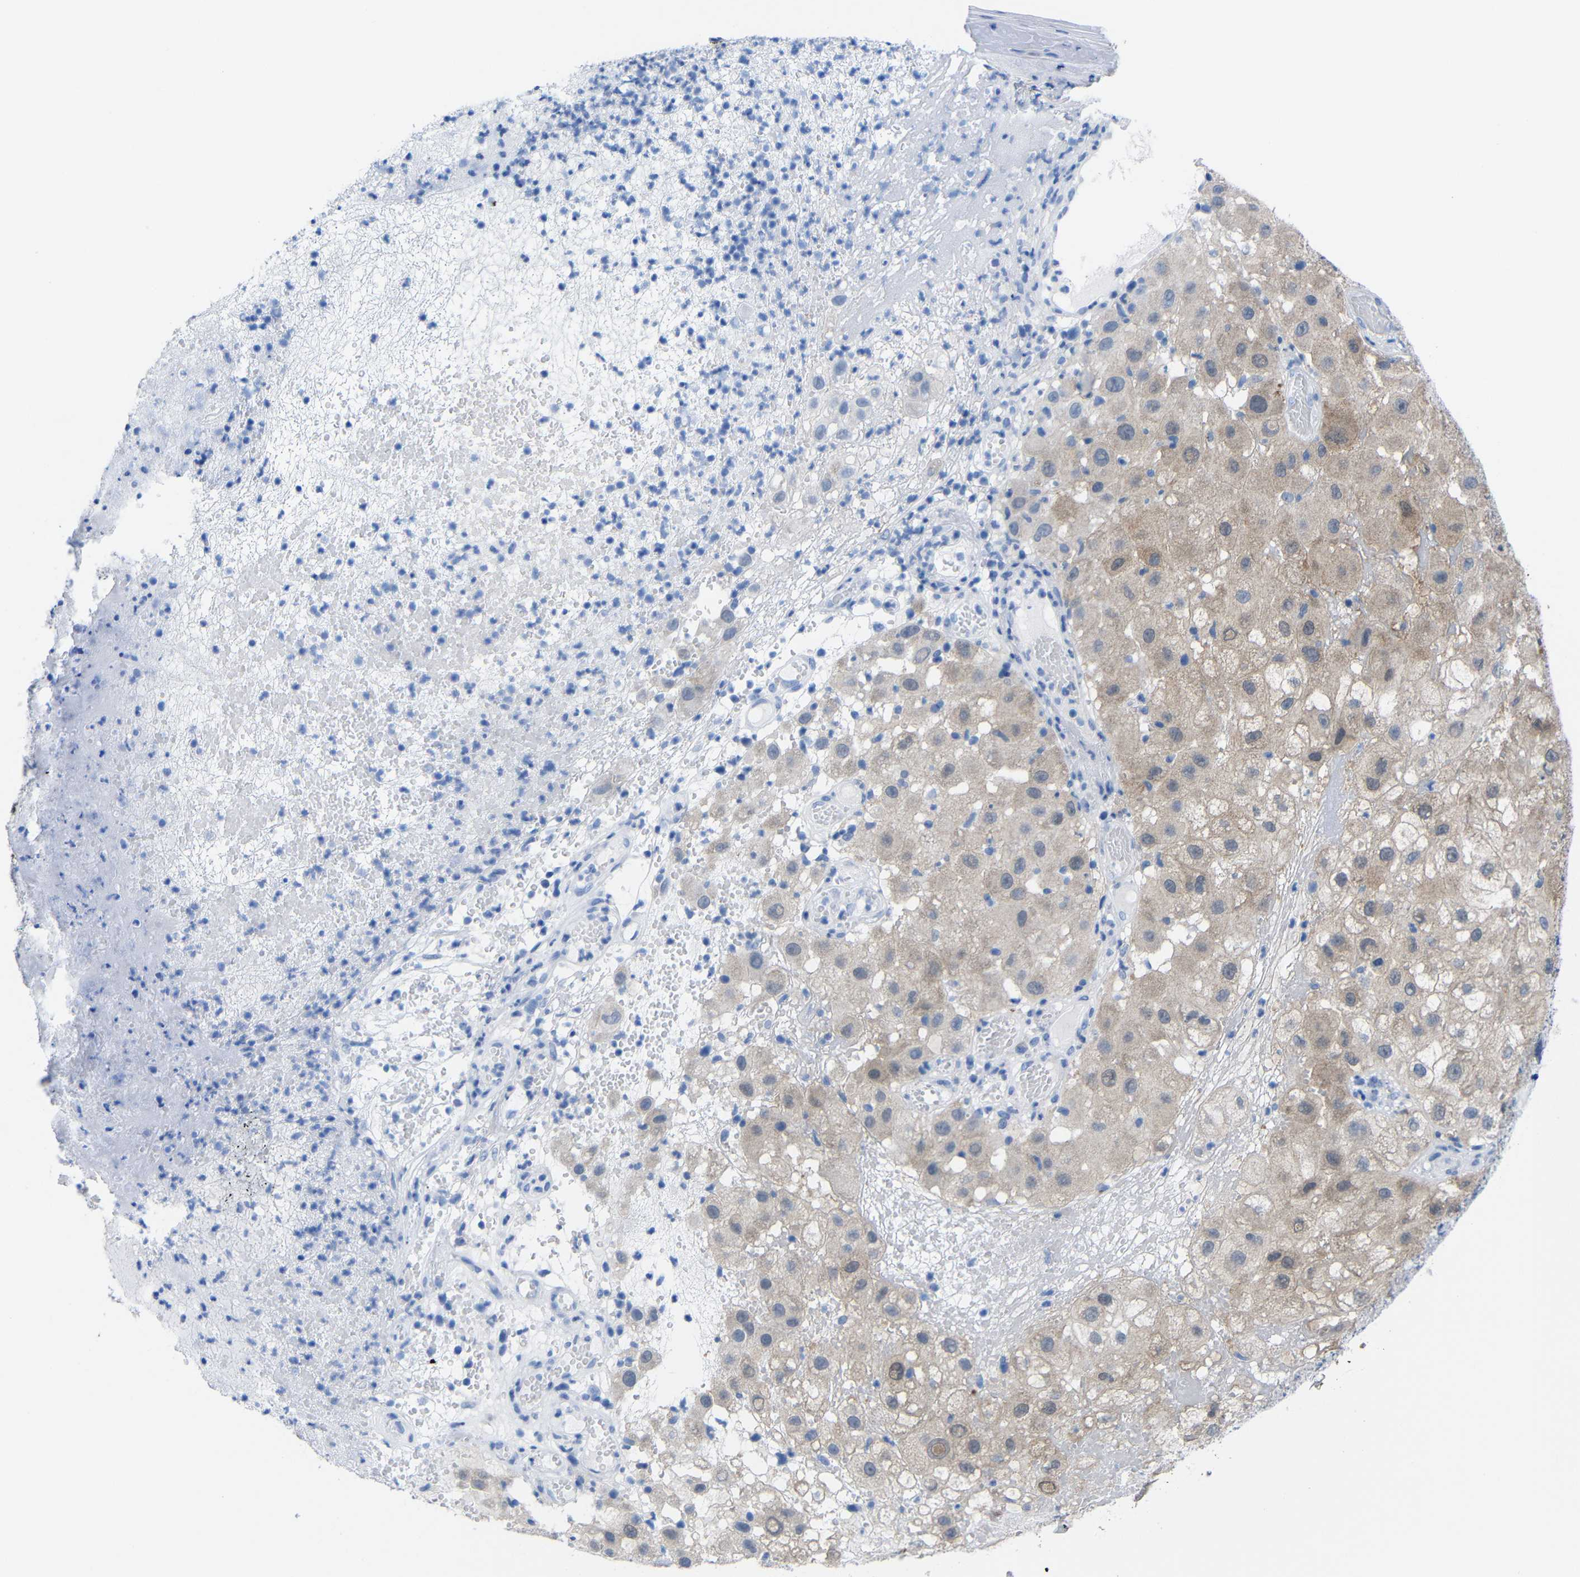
{"staining": {"intensity": "moderate", "quantity": ">75%", "location": "cytoplasmic/membranous"}, "tissue": "melanoma", "cell_type": "Tumor cells", "image_type": "cancer", "snomed": [{"axis": "morphology", "description": "Malignant melanoma, NOS"}, {"axis": "topography", "description": "Skin"}], "caption": "Melanoma tissue exhibits moderate cytoplasmic/membranous expression in about >75% of tumor cells, visualized by immunohistochemistry. The protein is shown in brown color, while the nuclei are stained blue.", "gene": "PEBP1", "patient": {"sex": "female", "age": 81}}